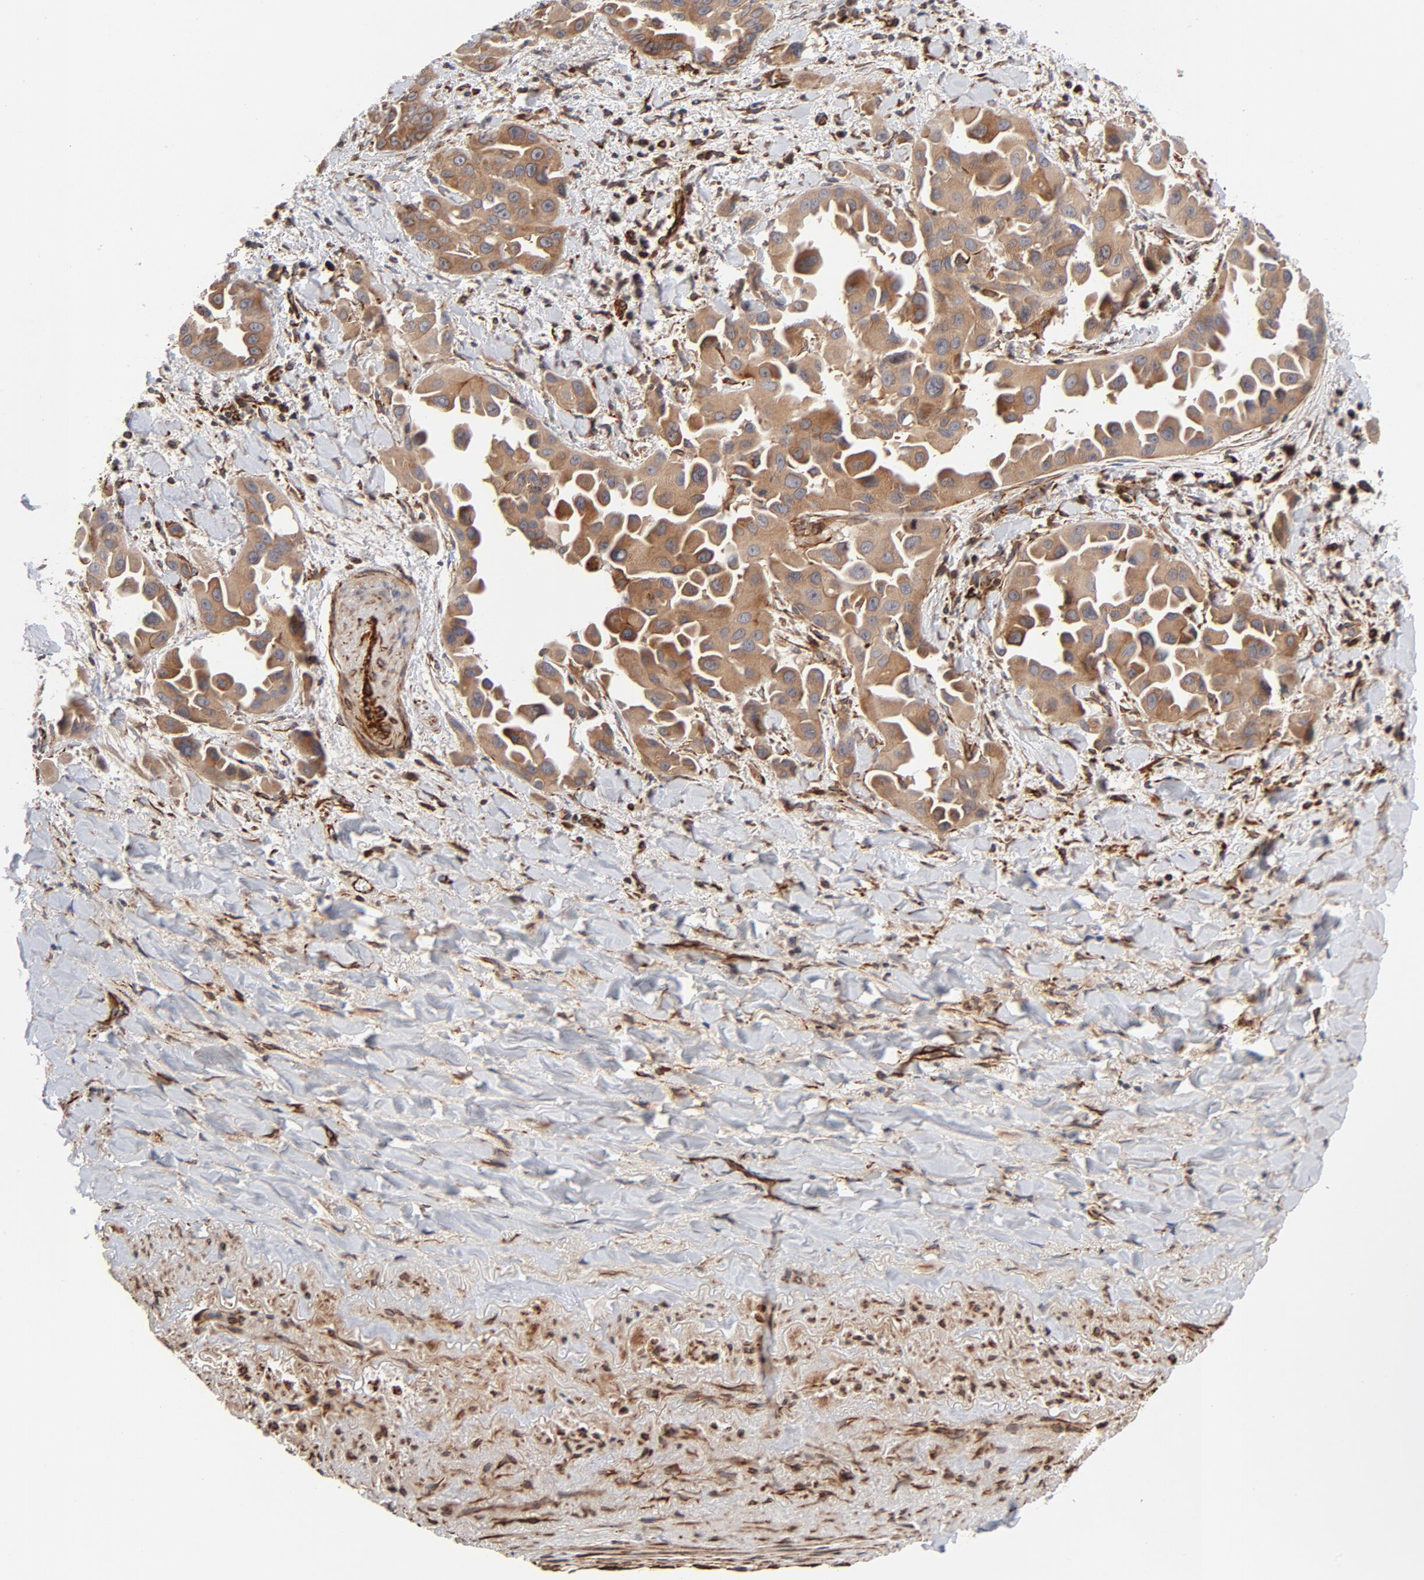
{"staining": {"intensity": "moderate", "quantity": ">75%", "location": "cytoplasmic/membranous"}, "tissue": "lung cancer", "cell_type": "Tumor cells", "image_type": "cancer", "snomed": [{"axis": "morphology", "description": "Normal tissue, NOS"}, {"axis": "morphology", "description": "Adenocarcinoma, NOS"}, {"axis": "topography", "description": "Bronchus"}], "caption": "Human lung cancer stained for a protein (brown) reveals moderate cytoplasmic/membranous positive staining in approximately >75% of tumor cells.", "gene": "DNAAF2", "patient": {"sex": "male", "age": 68}}